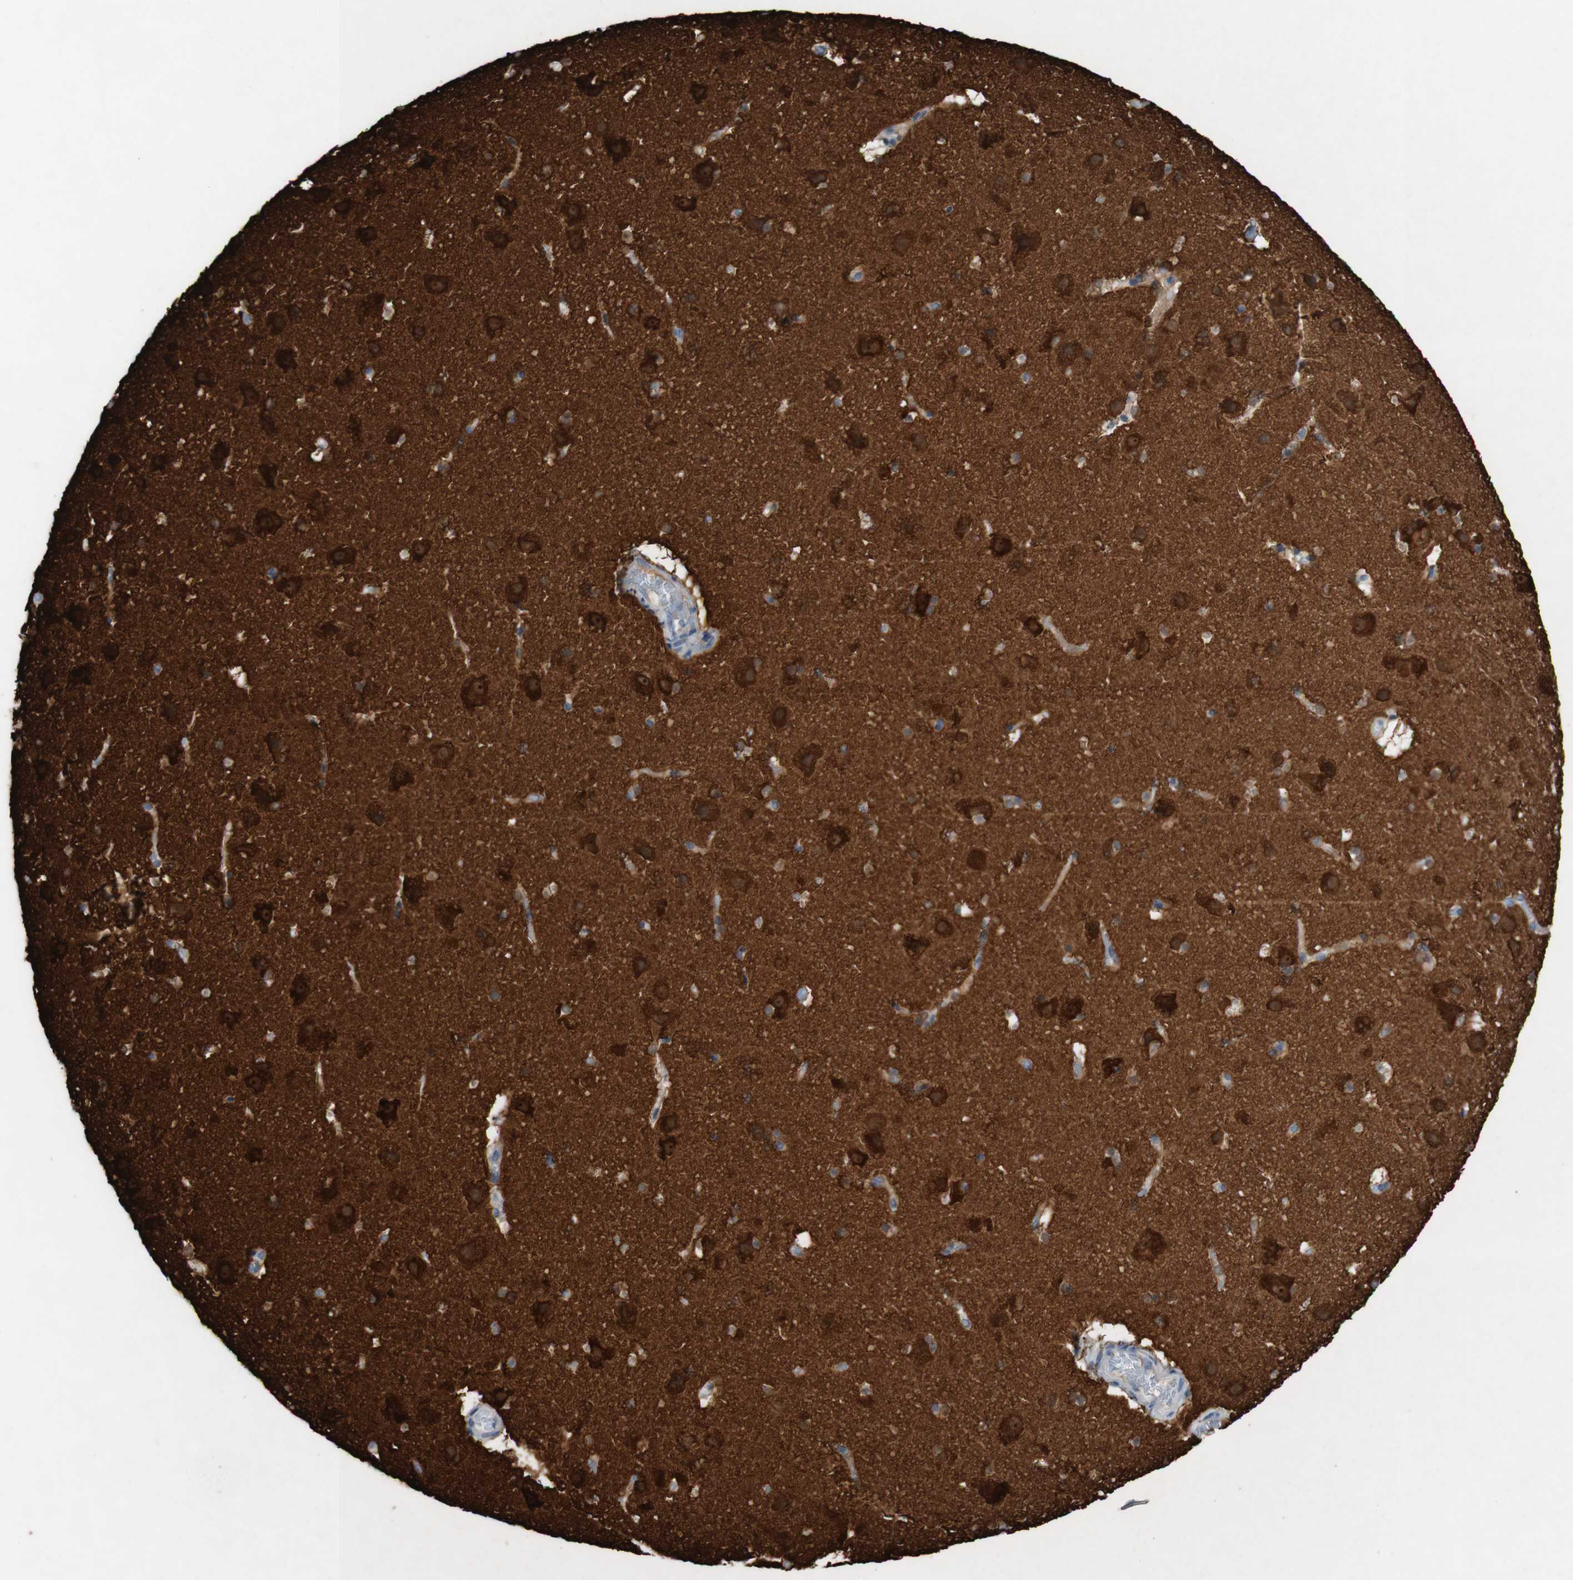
{"staining": {"intensity": "negative", "quantity": "none", "location": "none"}, "tissue": "cerebral cortex", "cell_type": "Endothelial cells", "image_type": "normal", "snomed": [{"axis": "morphology", "description": "Normal tissue, NOS"}, {"axis": "topography", "description": "Cerebral cortex"}], "caption": "Protein analysis of normal cerebral cortex demonstrates no significant expression in endothelial cells.", "gene": "PACSIN1", "patient": {"sex": "male", "age": 45}}